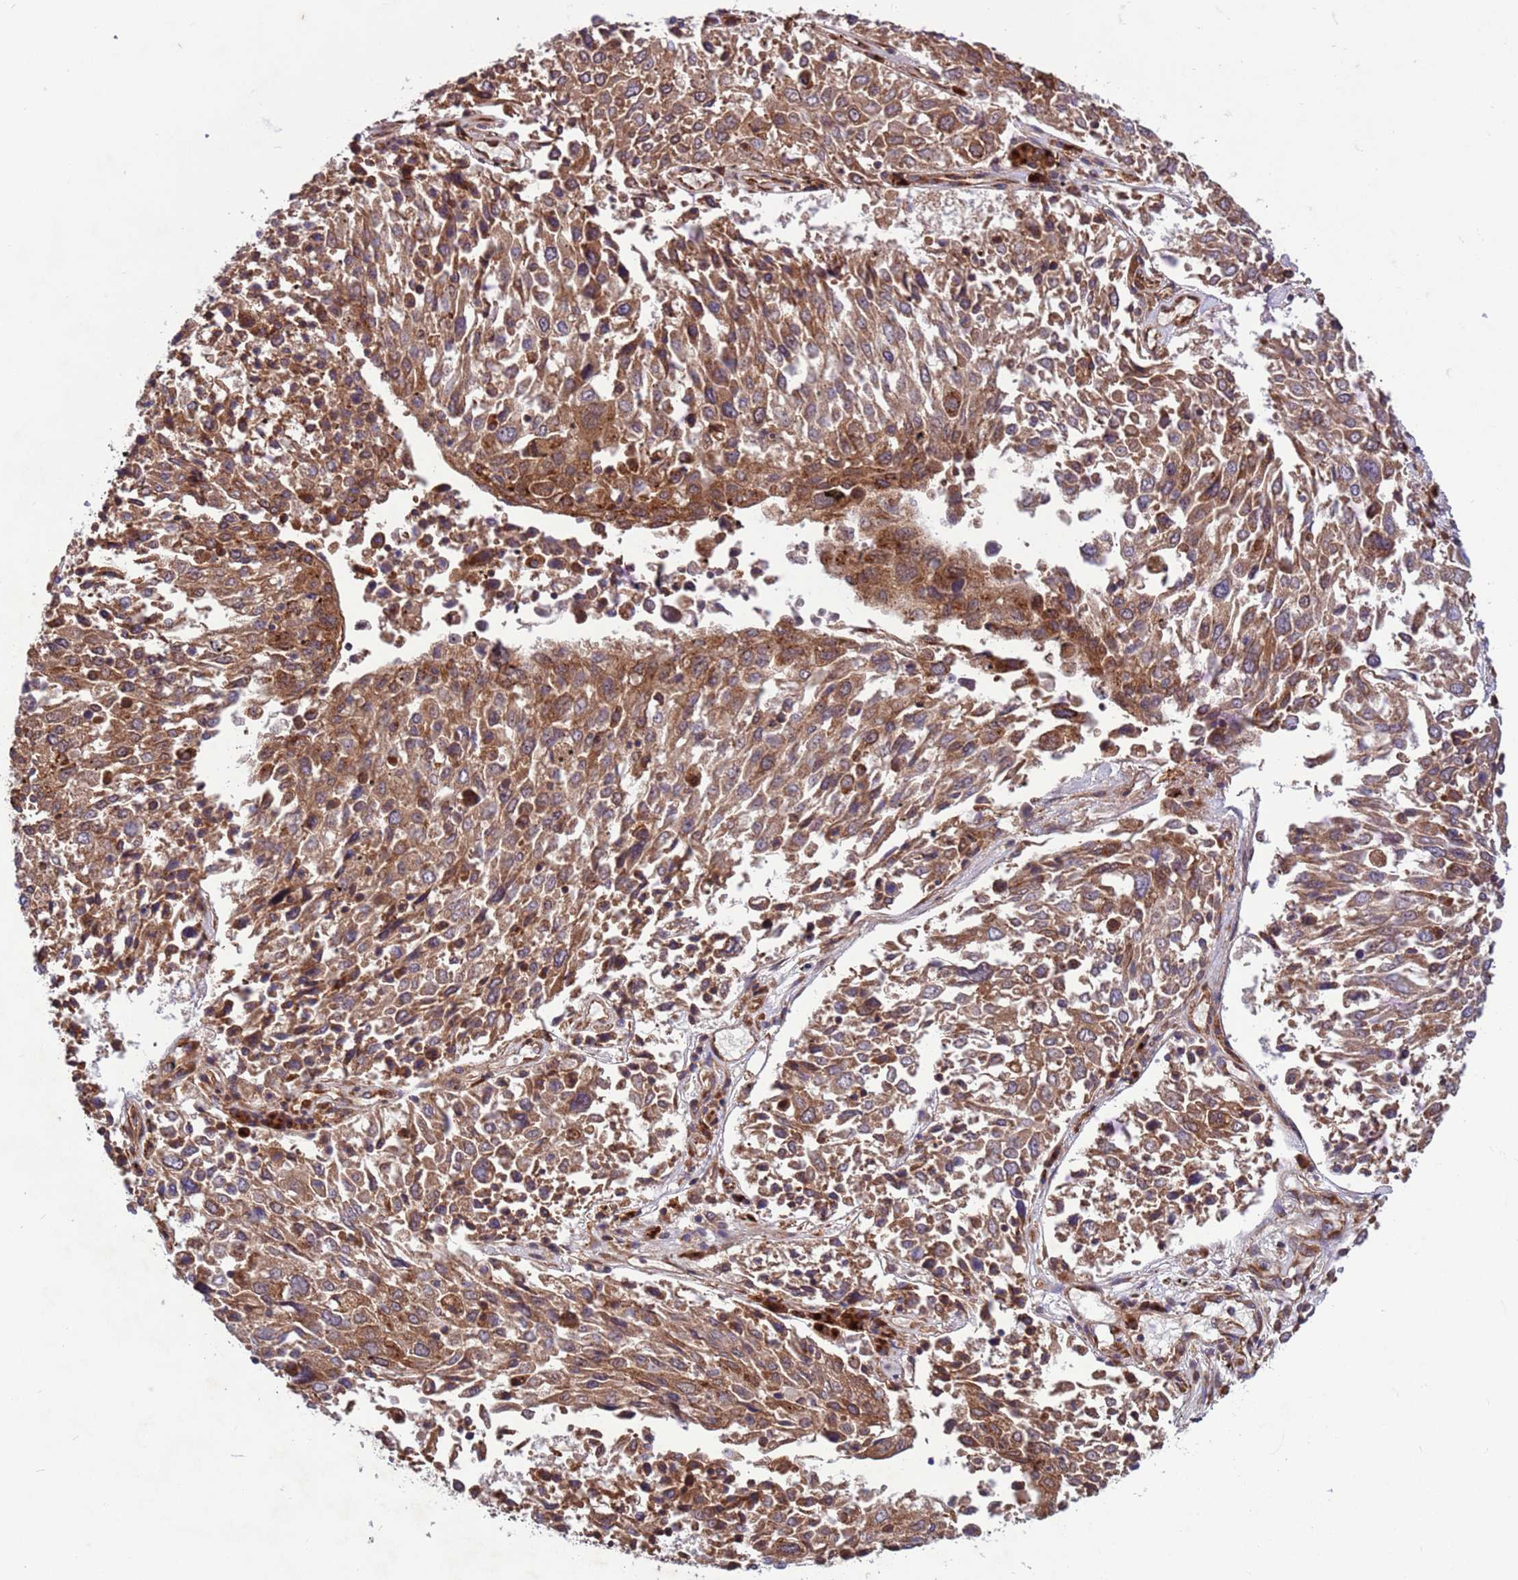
{"staining": {"intensity": "moderate", "quantity": ">75%", "location": "cytoplasmic/membranous"}, "tissue": "lung cancer", "cell_type": "Tumor cells", "image_type": "cancer", "snomed": [{"axis": "morphology", "description": "Squamous cell carcinoma, NOS"}, {"axis": "topography", "description": "Lung"}], "caption": "The image displays a brown stain indicating the presence of a protein in the cytoplasmic/membranous of tumor cells in lung squamous cell carcinoma.", "gene": "ZC3HAV1", "patient": {"sex": "male", "age": 65}}